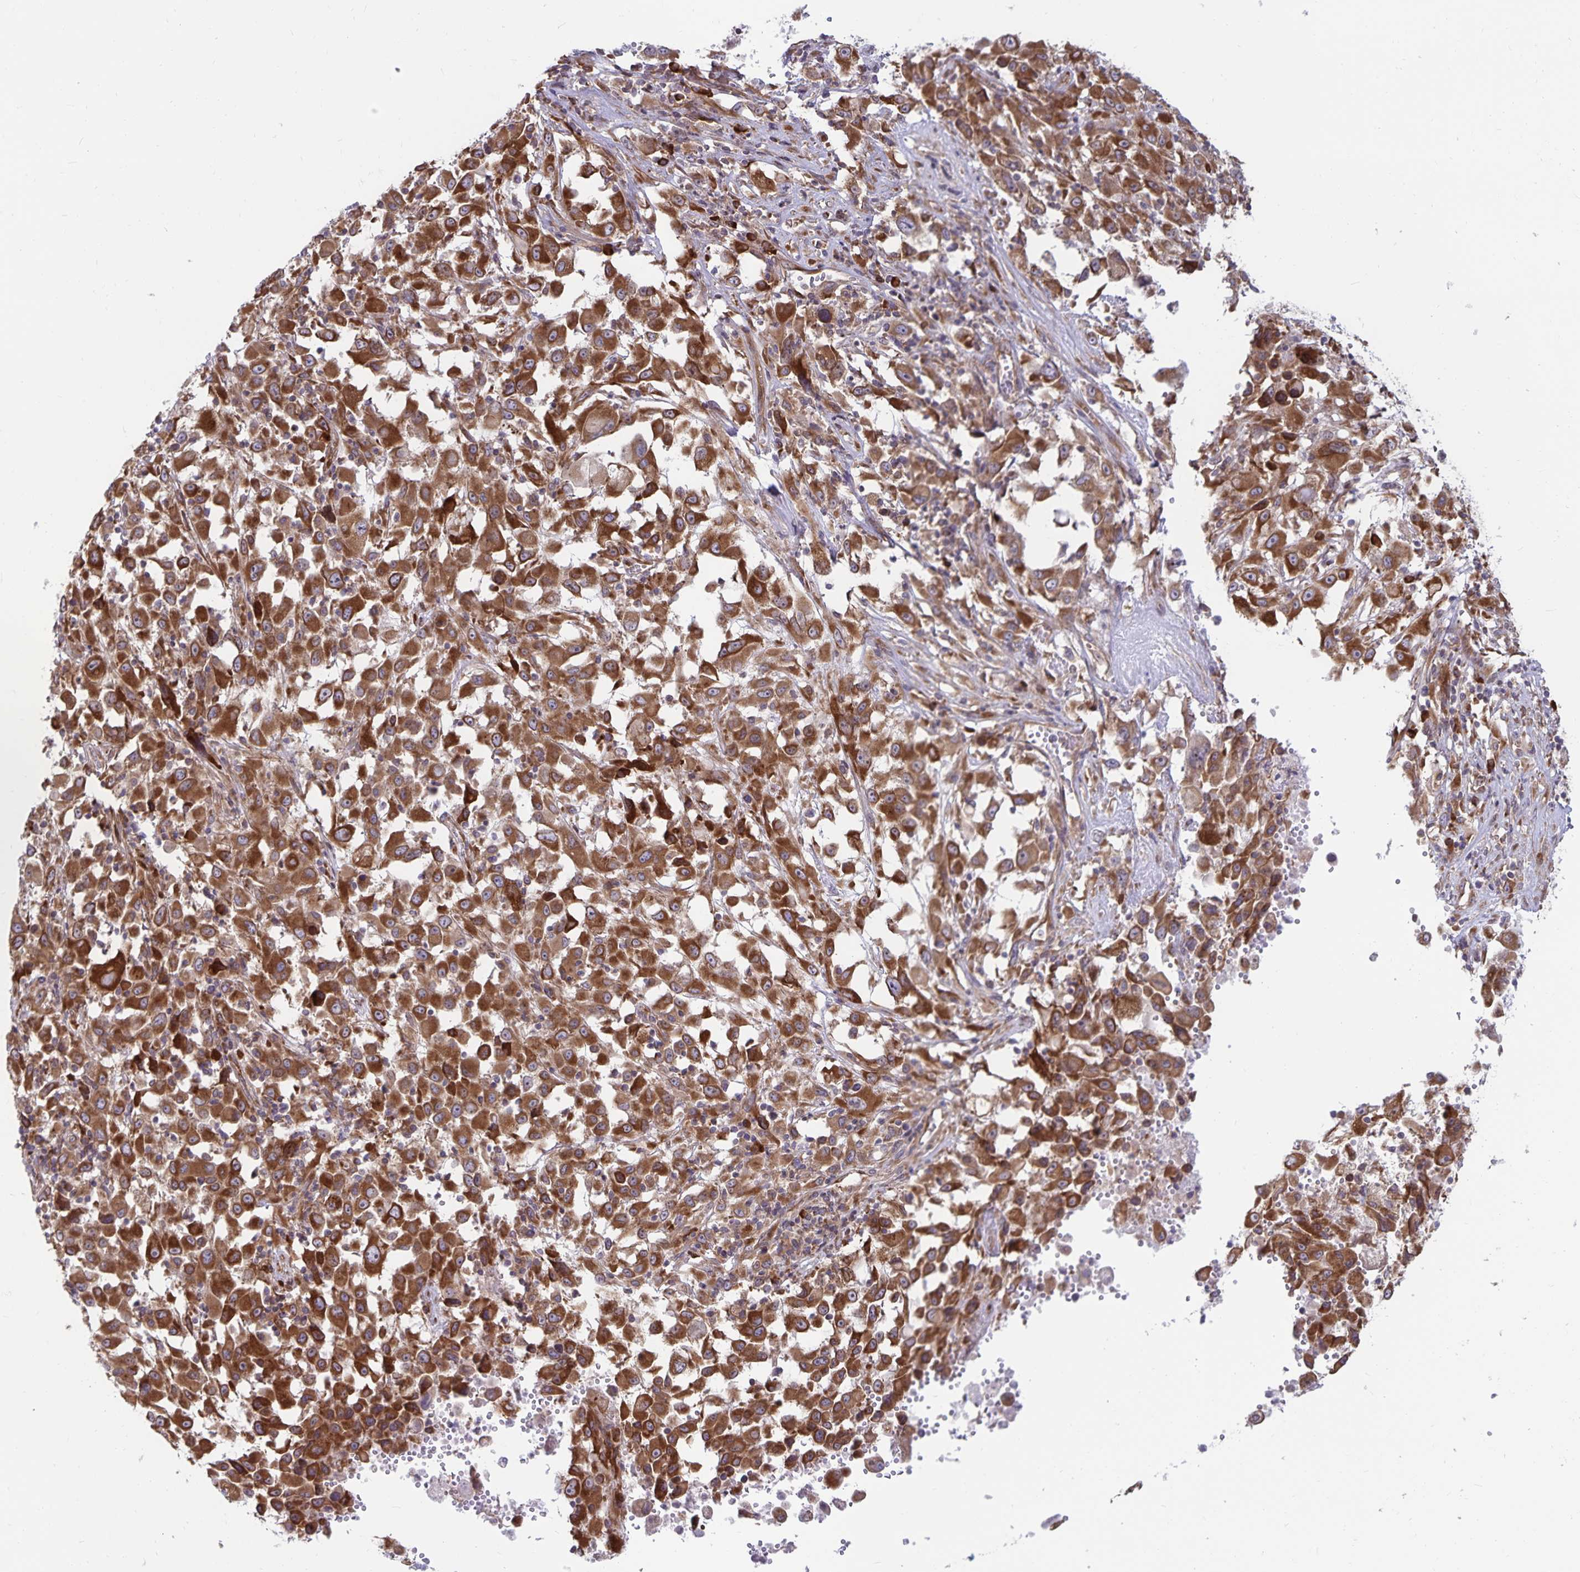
{"staining": {"intensity": "strong", "quantity": ">75%", "location": "cytoplasmic/membranous"}, "tissue": "melanoma", "cell_type": "Tumor cells", "image_type": "cancer", "snomed": [{"axis": "morphology", "description": "Malignant melanoma, Metastatic site"}, {"axis": "topography", "description": "Soft tissue"}], "caption": "Immunohistochemistry histopathology image of human malignant melanoma (metastatic site) stained for a protein (brown), which displays high levels of strong cytoplasmic/membranous expression in approximately >75% of tumor cells.", "gene": "SEC62", "patient": {"sex": "male", "age": 50}}